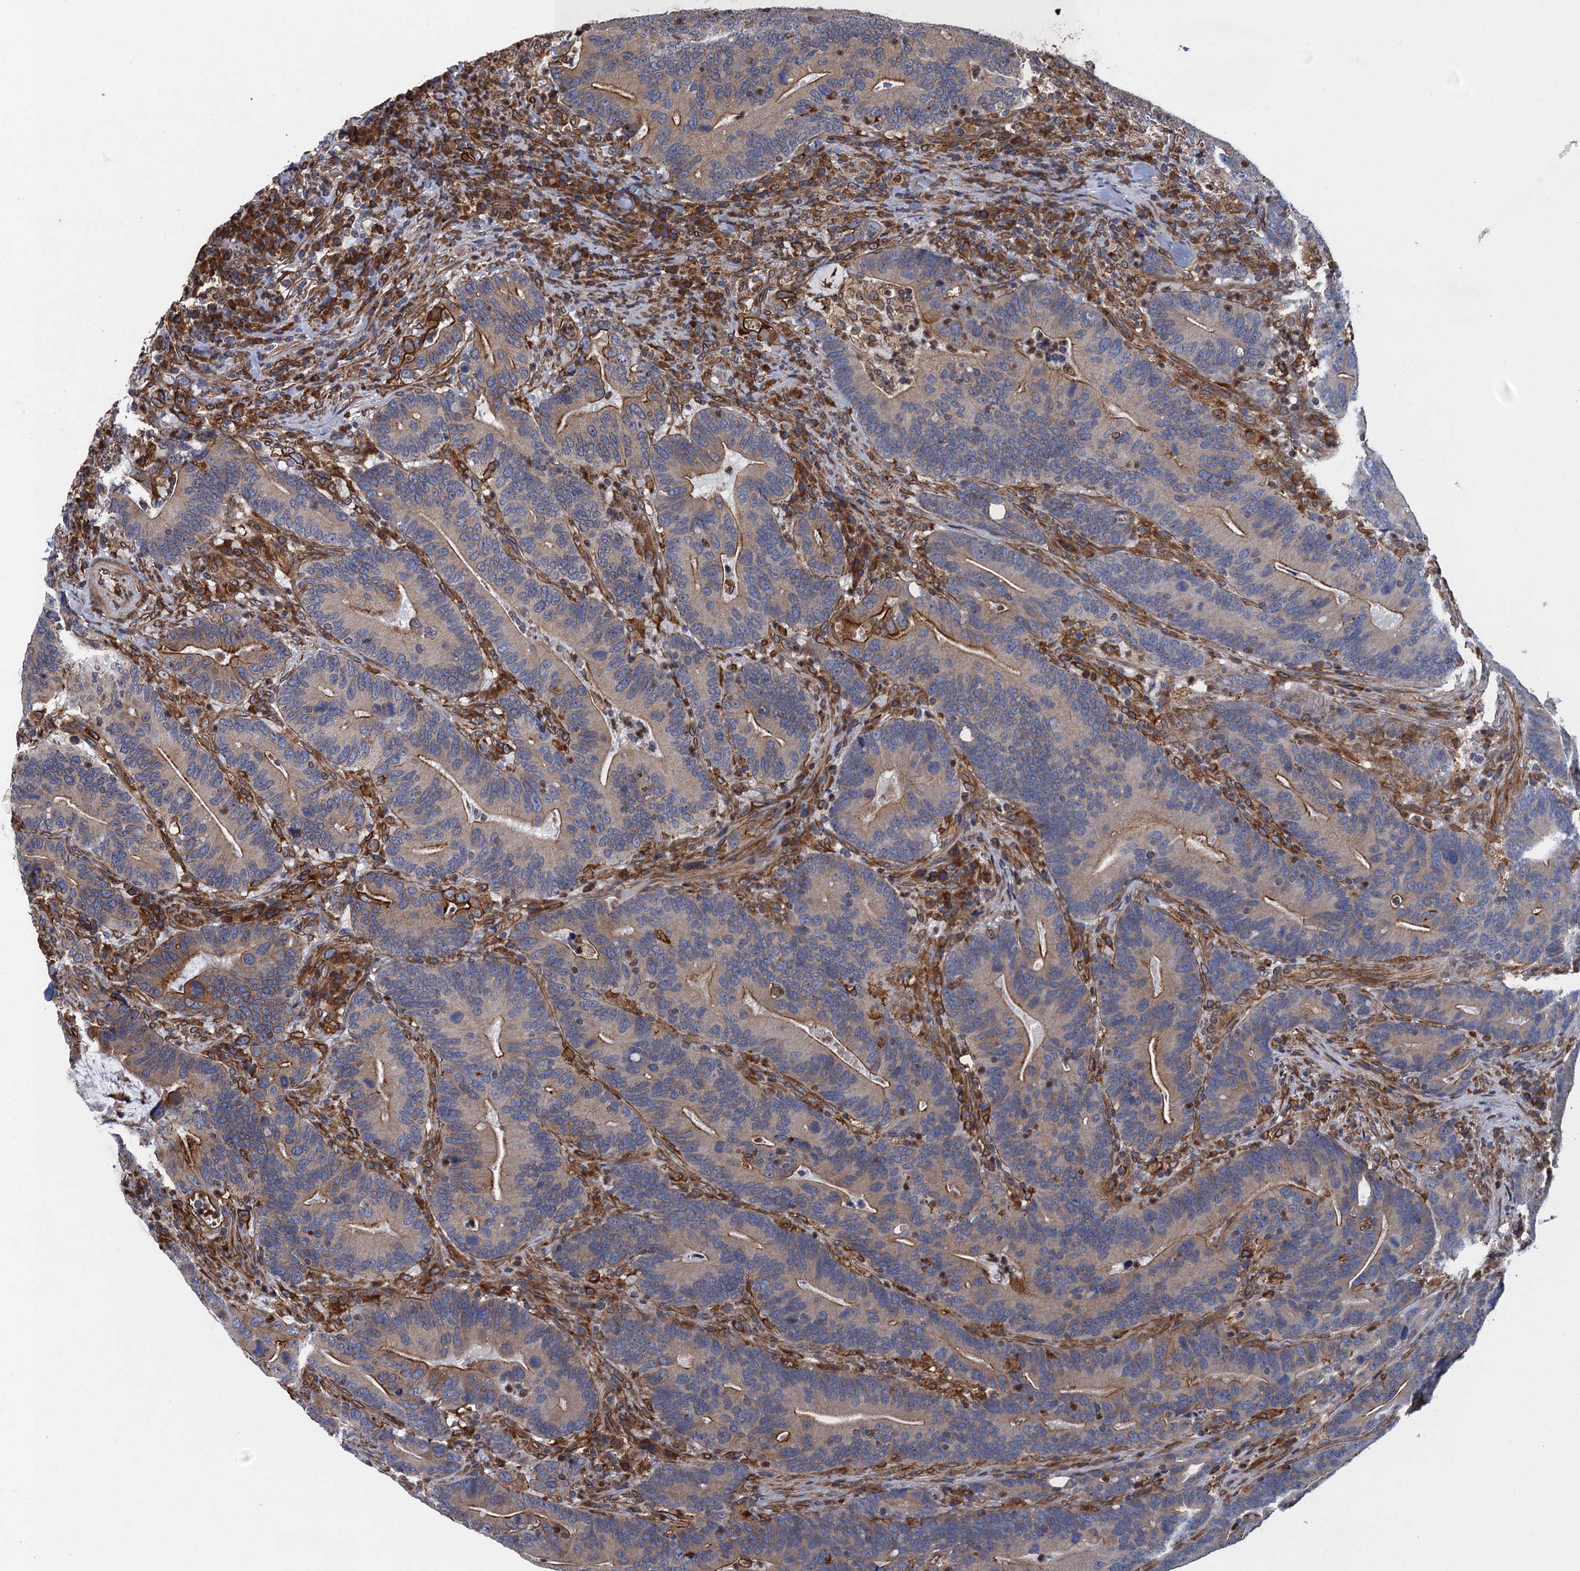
{"staining": {"intensity": "moderate", "quantity": "<25%", "location": "cytoplasmic/membranous"}, "tissue": "colorectal cancer", "cell_type": "Tumor cells", "image_type": "cancer", "snomed": [{"axis": "morphology", "description": "Adenocarcinoma, NOS"}, {"axis": "topography", "description": "Colon"}], "caption": "IHC of human colorectal cancer demonstrates low levels of moderate cytoplasmic/membranous staining in approximately <25% of tumor cells.", "gene": "ARMC5", "patient": {"sex": "female", "age": 66}}